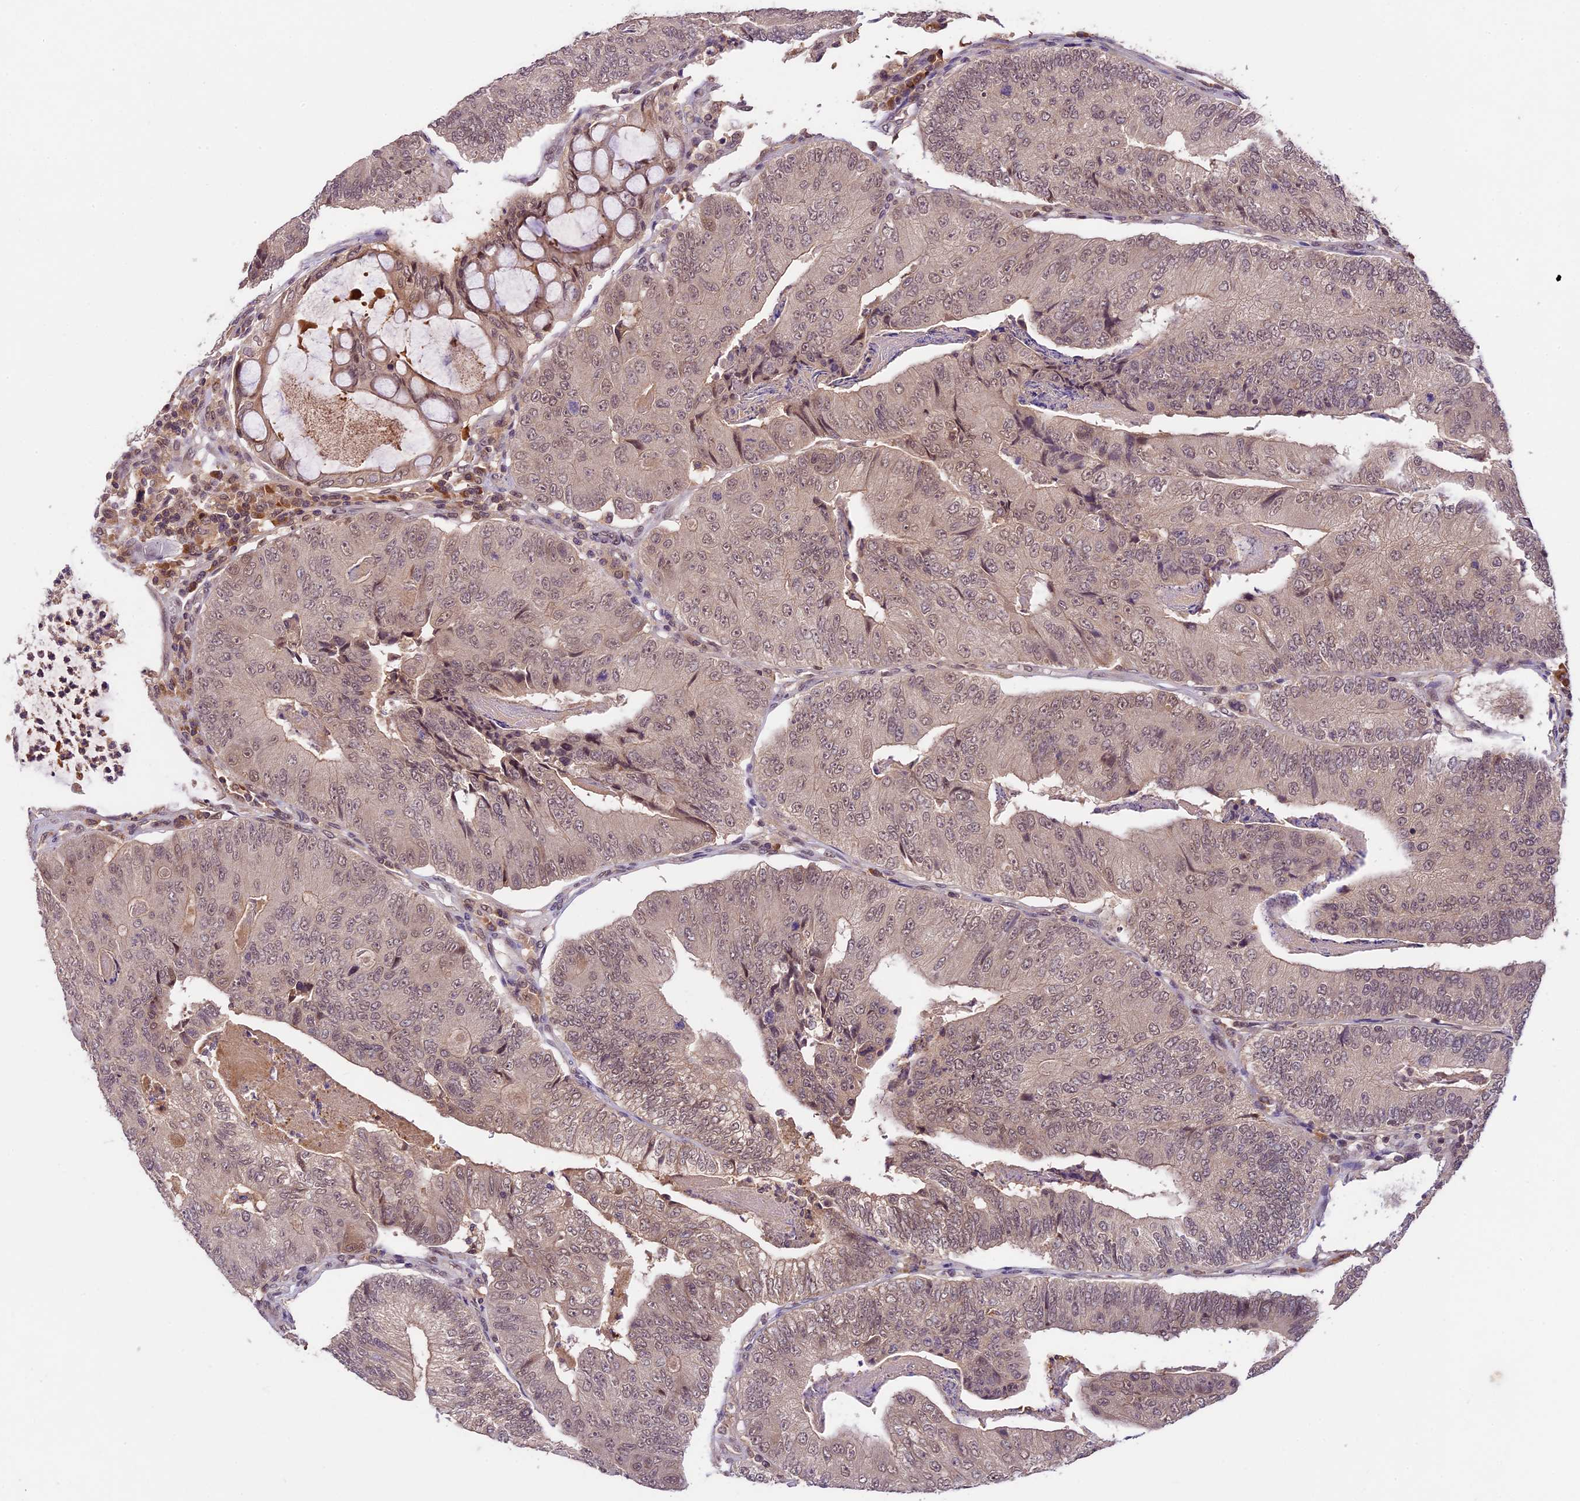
{"staining": {"intensity": "weak", "quantity": "25%-75%", "location": "cytoplasmic/membranous,nuclear"}, "tissue": "colorectal cancer", "cell_type": "Tumor cells", "image_type": "cancer", "snomed": [{"axis": "morphology", "description": "Adenocarcinoma, NOS"}, {"axis": "topography", "description": "Colon"}], "caption": "Immunohistochemistry staining of colorectal adenocarcinoma, which demonstrates low levels of weak cytoplasmic/membranous and nuclear staining in approximately 25%-75% of tumor cells indicating weak cytoplasmic/membranous and nuclear protein positivity. The staining was performed using DAB (3,3'-diaminobenzidine) (brown) for protein detection and nuclei were counterstained in hematoxylin (blue).", "gene": "ATP10A", "patient": {"sex": "female", "age": 67}}